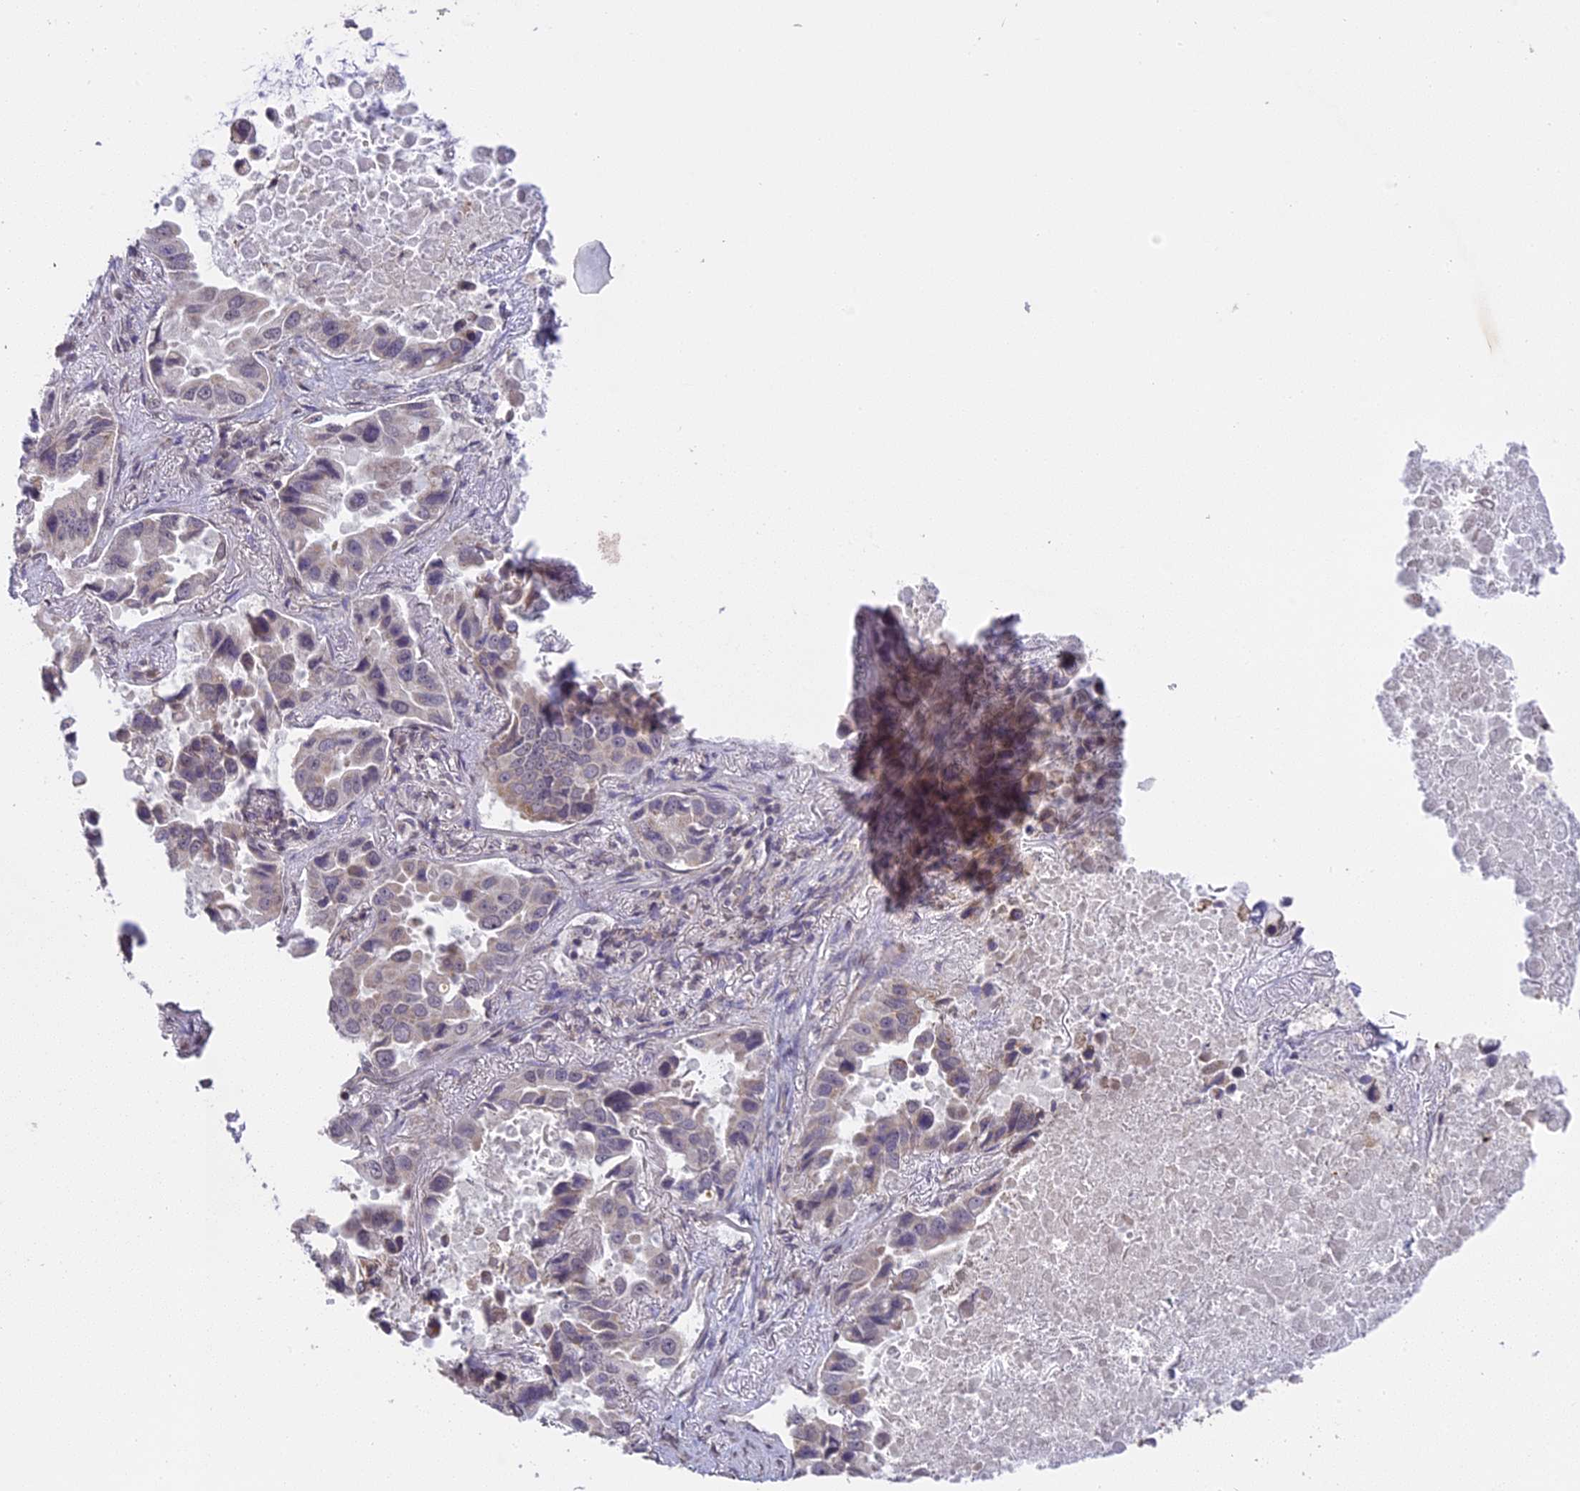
{"staining": {"intensity": "weak", "quantity": "<25%", "location": "cytoplasmic/membranous"}, "tissue": "lung cancer", "cell_type": "Tumor cells", "image_type": "cancer", "snomed": [{"axis": "morphology", "description": "Adenocarcinoma, NOS"}, {"axis": "topography", "description": "Lung"}], "caption": "A high-resolution image shows immunohistochemistry staining of lung cancer (adenocarcinoma), which exhibits no significant expression in tumor cells.", "gene": "ERG28", "patient": {"sex": "male", "age": 64}}